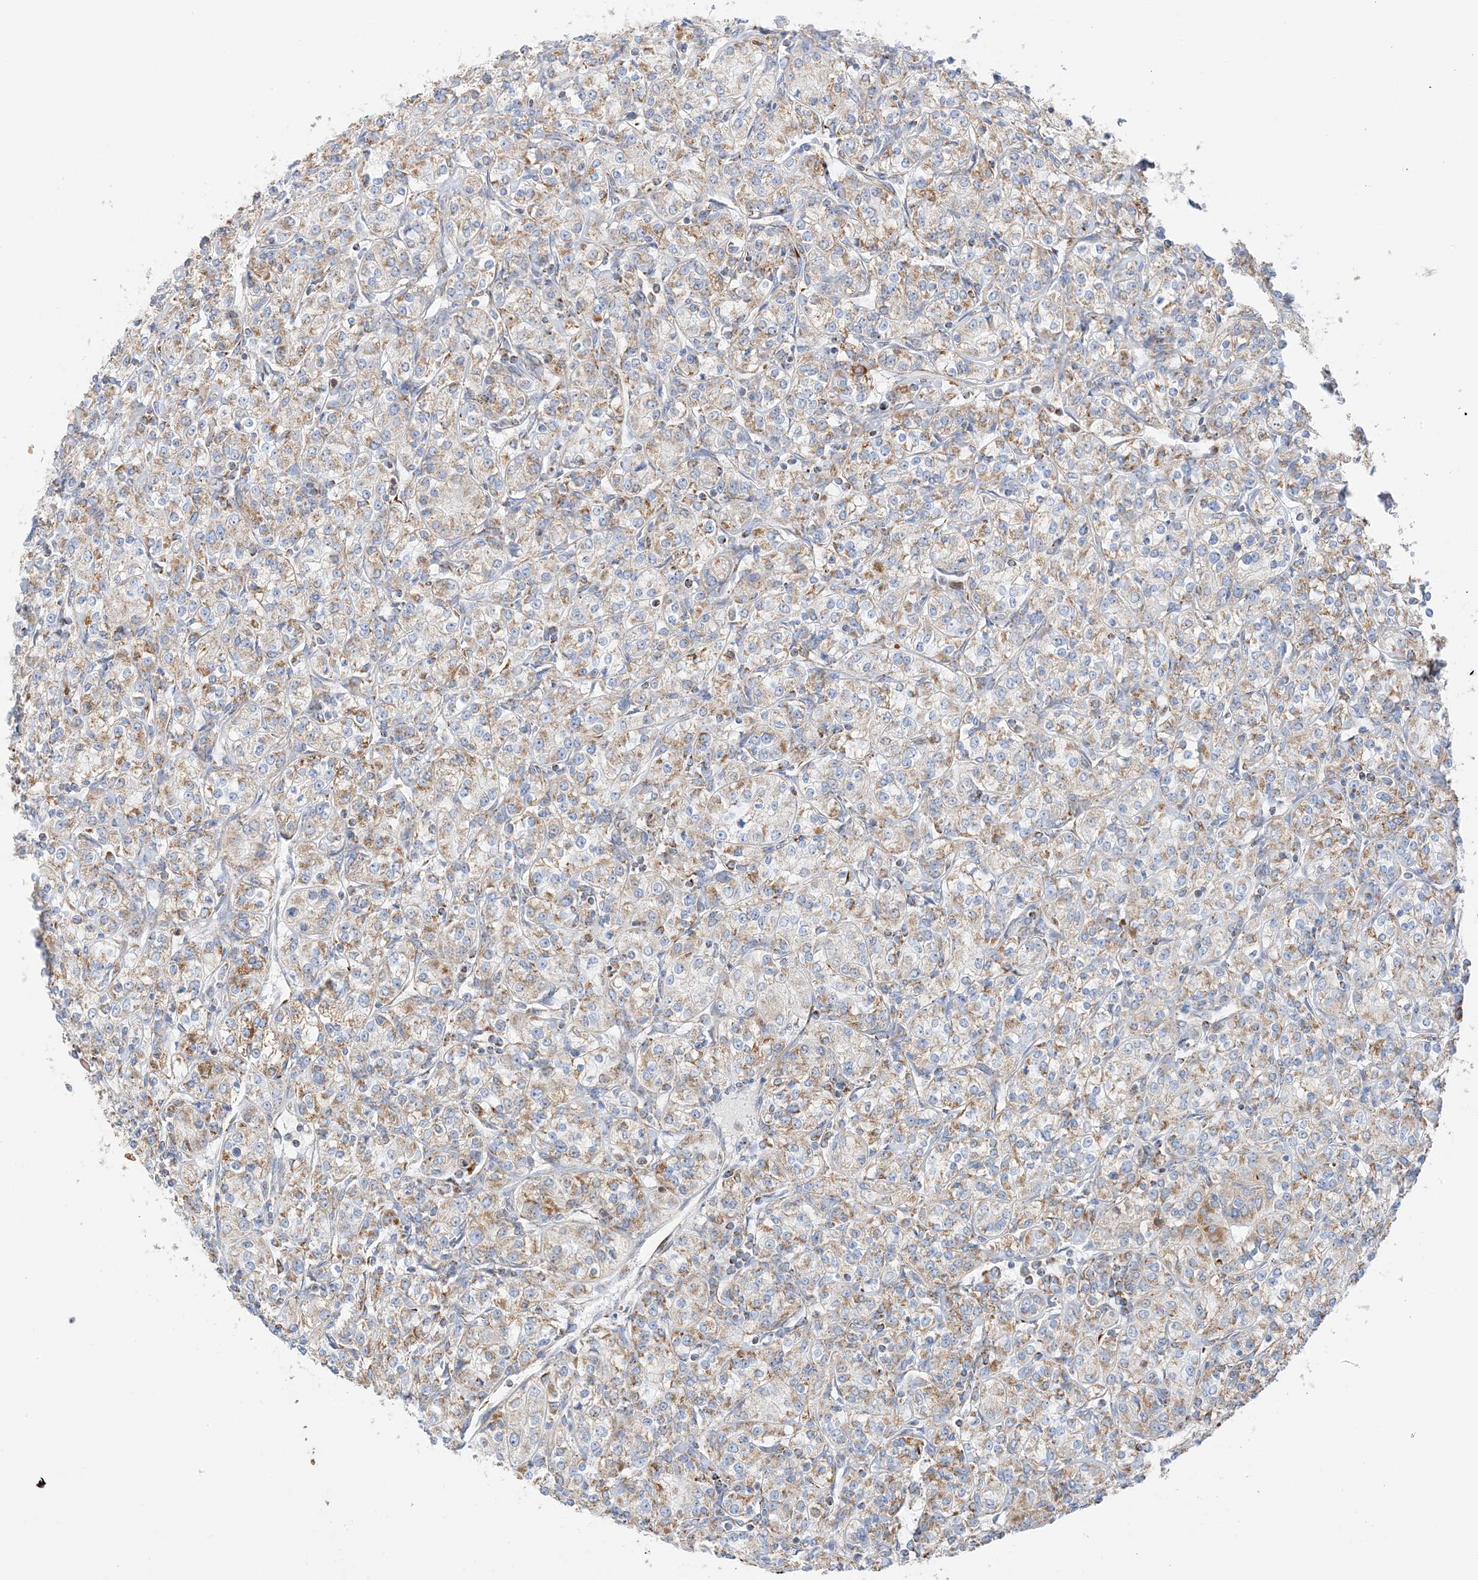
{"staining": {"intensity": "moderate", "quantity": ">75%", "location": "cytoplasmic/membranous"}, "tissue": "renal cancer", "cell_type": "Tumor cells", "image_type": "cancer", "snomed": [{"axis": "morphology", "description": "Adenocarcinoma, NOS"}, {"axis": "topography", "description": "Kidney"}], "caption": "Adenocarcinoma (renal) stained for a protein reveals moderate cytoplasmic/membranous positivity in tumor cells.", "gene": "CAPN13", "patient": {"sex": "male", "age": 77}}